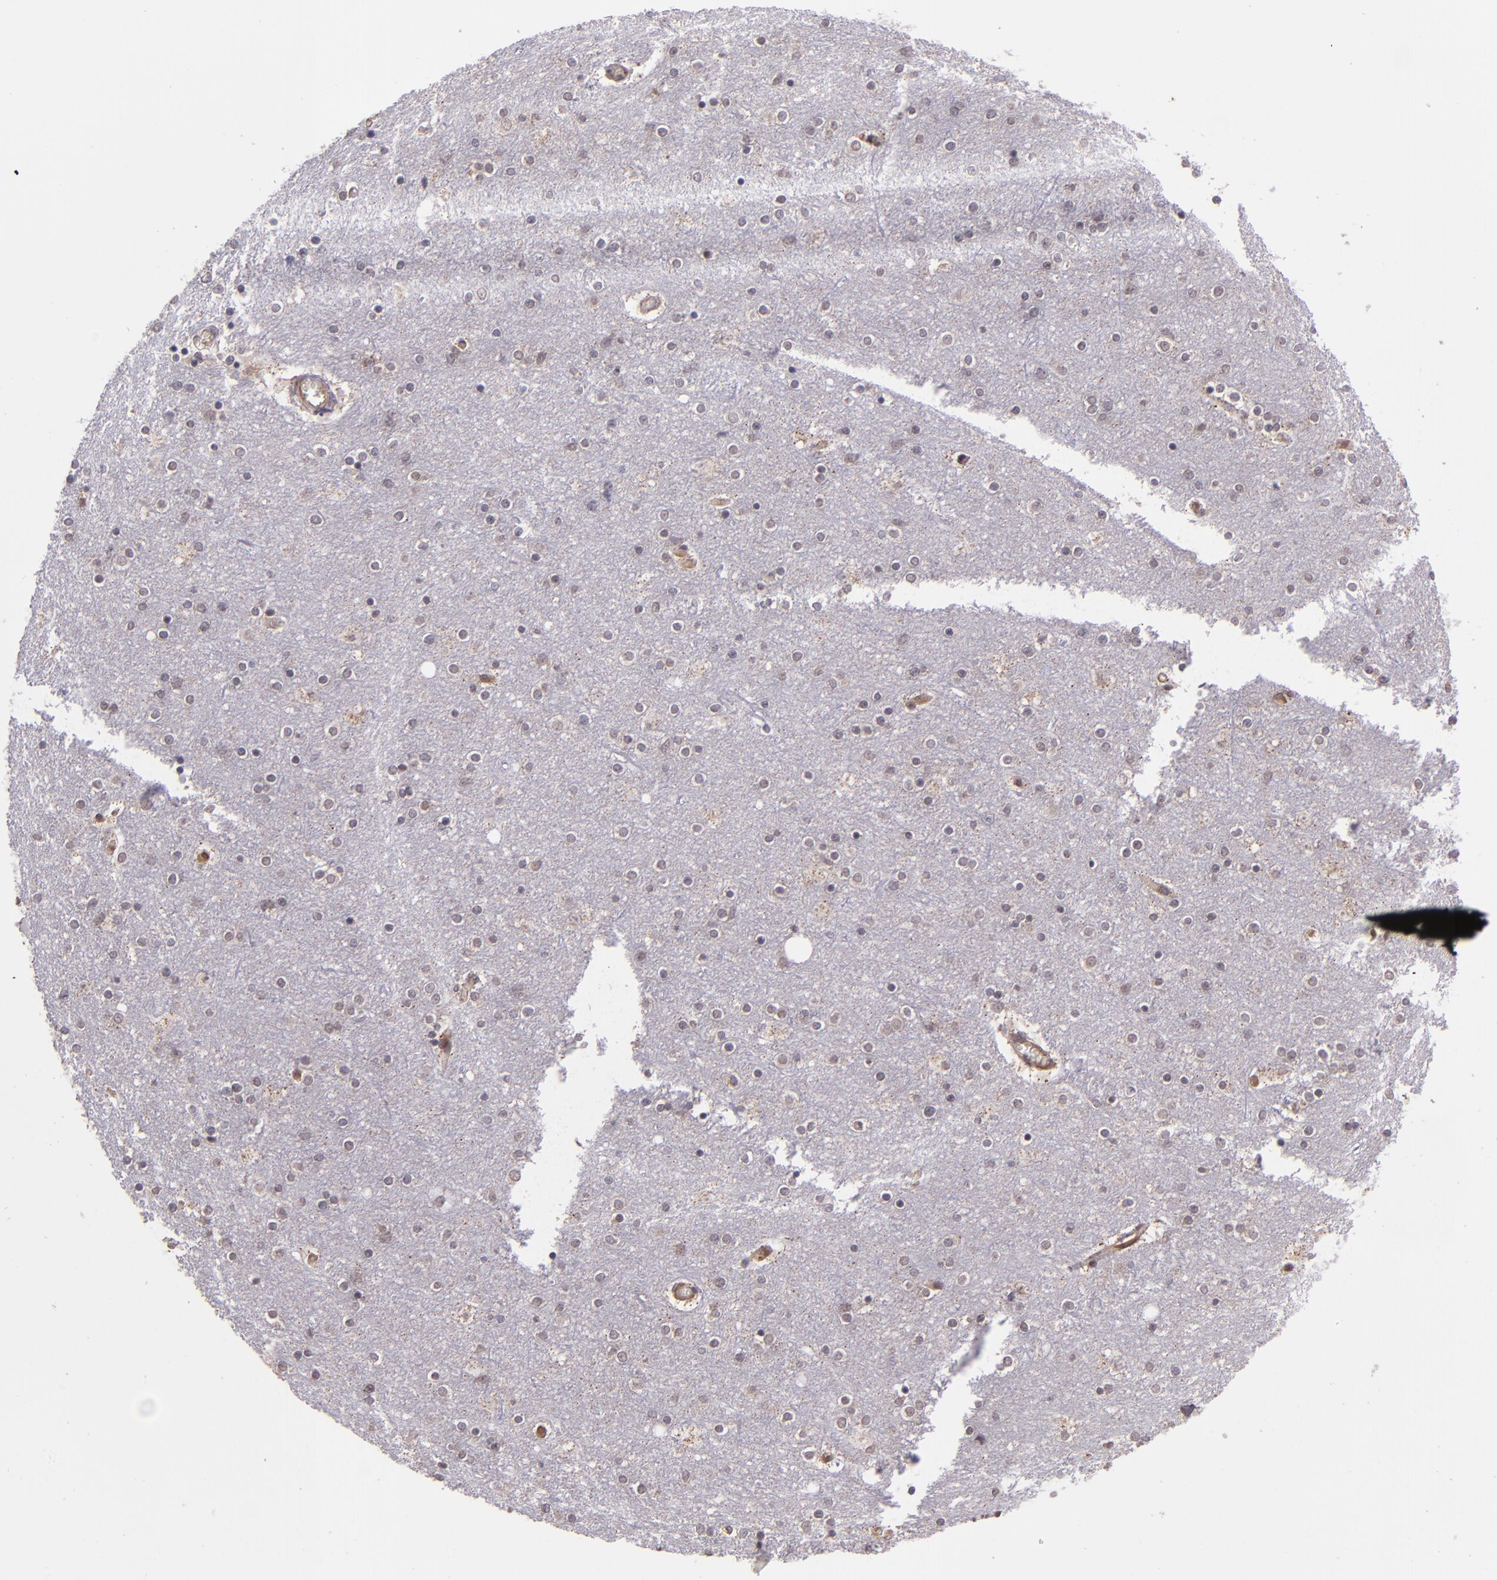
{"staining": {"intensity": "weak", "quantity": "25%-75%", "location": "cytoplasmic/membranous"}, "tissue": "cerebral cortex", "cell_type": "Endothelial cells", "image_type": "normal", "snomed": [{"axis": "morphology", "description": "Normal tissue, NOS"}, {"axis": "topography", "description": "Cerebral cortex"}], "caption": "Unremarkable cerebral cortex was stained to show a protein in brown. There is low levels of weak cytoplasmic/membranous expression in about 25%-75% of endothelial cells. The protein of interest is shown in brown color, while the nuclei are stained blue.", "gene": "TAF7L", "patient": {"sex": "female", "age": 54}}